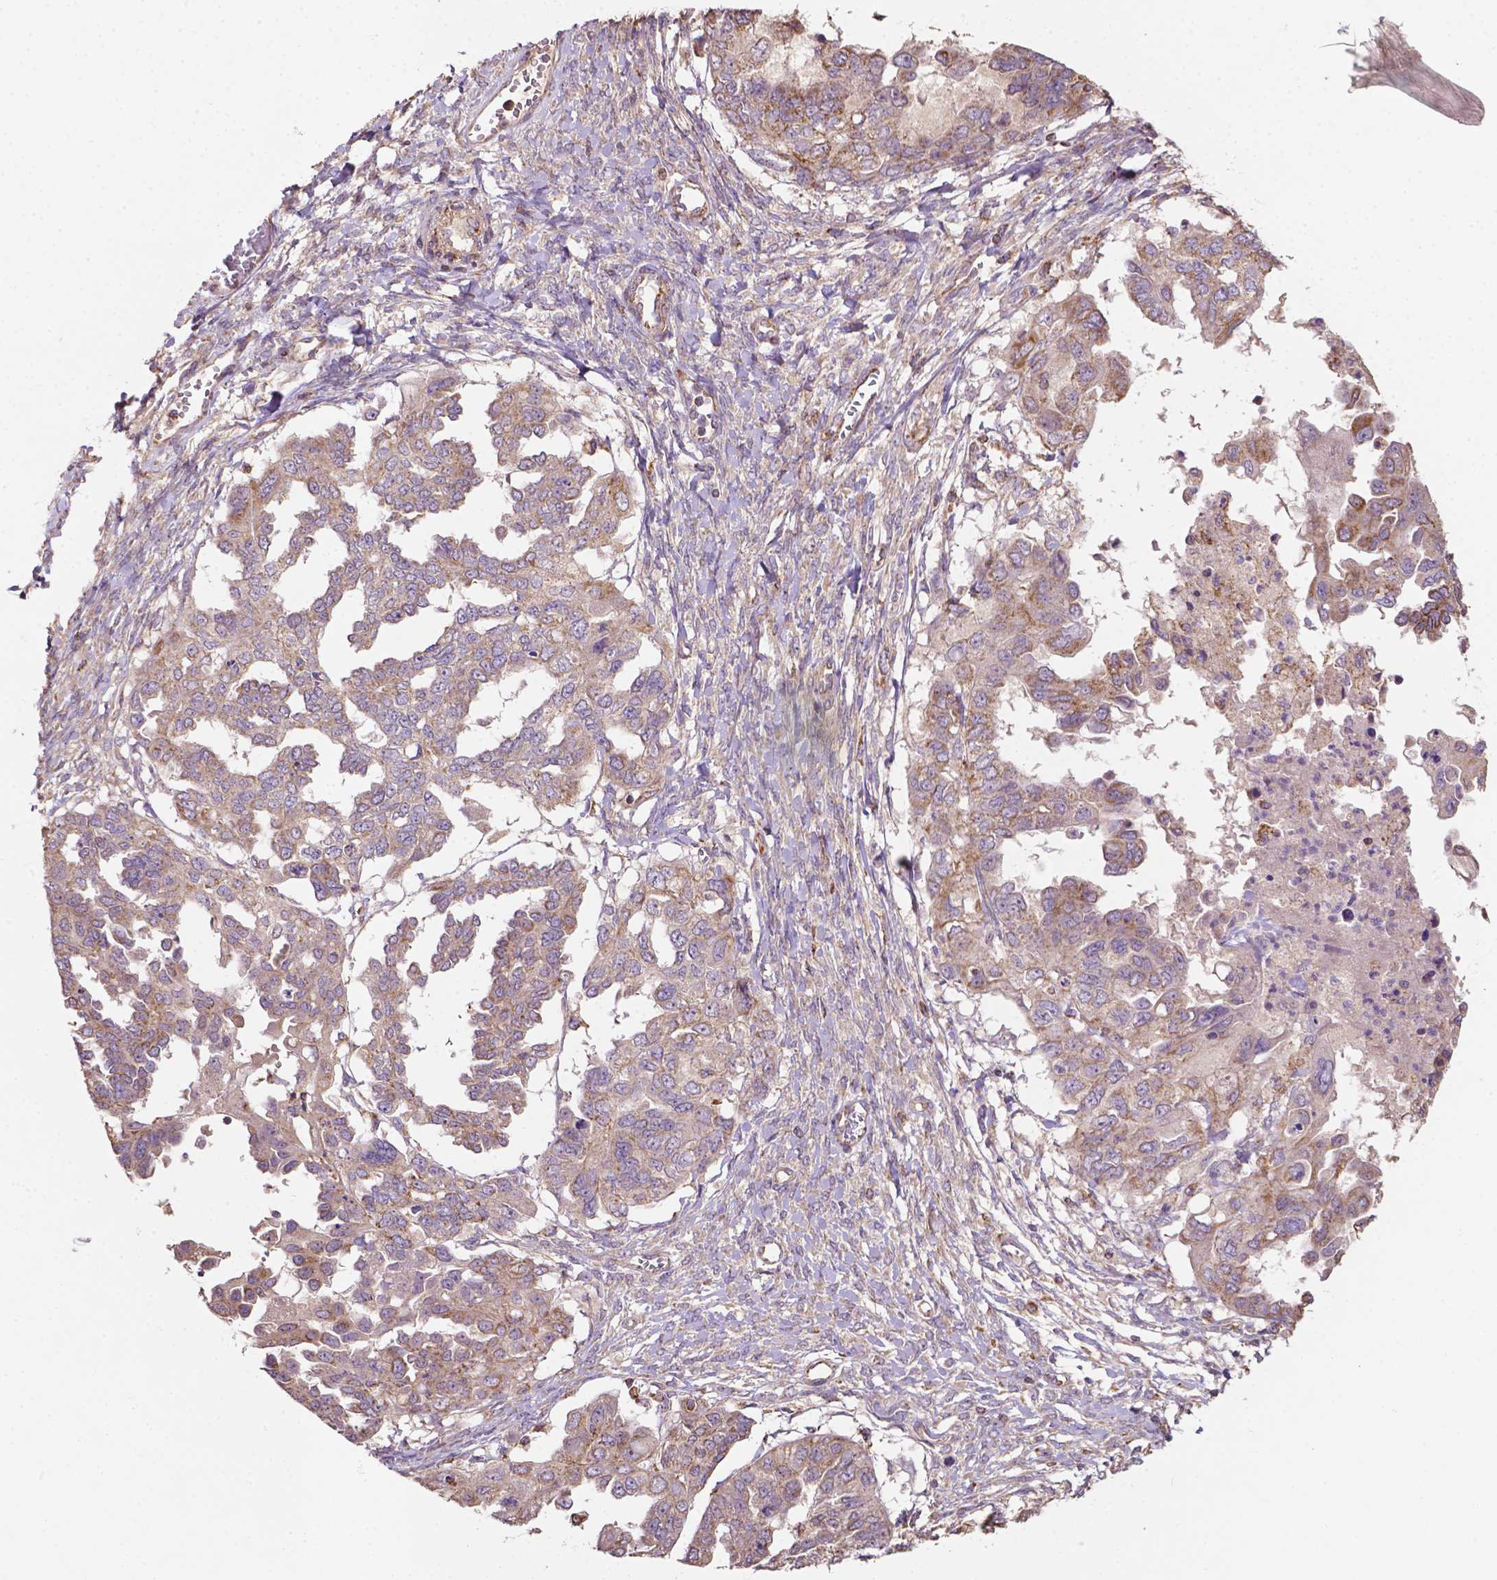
{"staining": {"intensity": "weak", "quantity": "25%-75%", "location": "cytoplasmic/membranous"}, "tissue": "ovarian cancer", "cell_type": "Tumor cells", "image_type": "cancer", "snomed": [{"axis": "morphology", "description": "Cystadenocarcinoma, serous, NOS"}, {"axis": "topography", "description": "Ovary"}], "caption": "Approximately 25%-75% of tumor cells in human serous cystadenocarcinoma (ovarian) show weak cytoplasmic/membranous protein positivity as visualized by brown immunohistochemical staining.", "gene": "LRR1", "patient": {"sex": "female", "age": 53}}